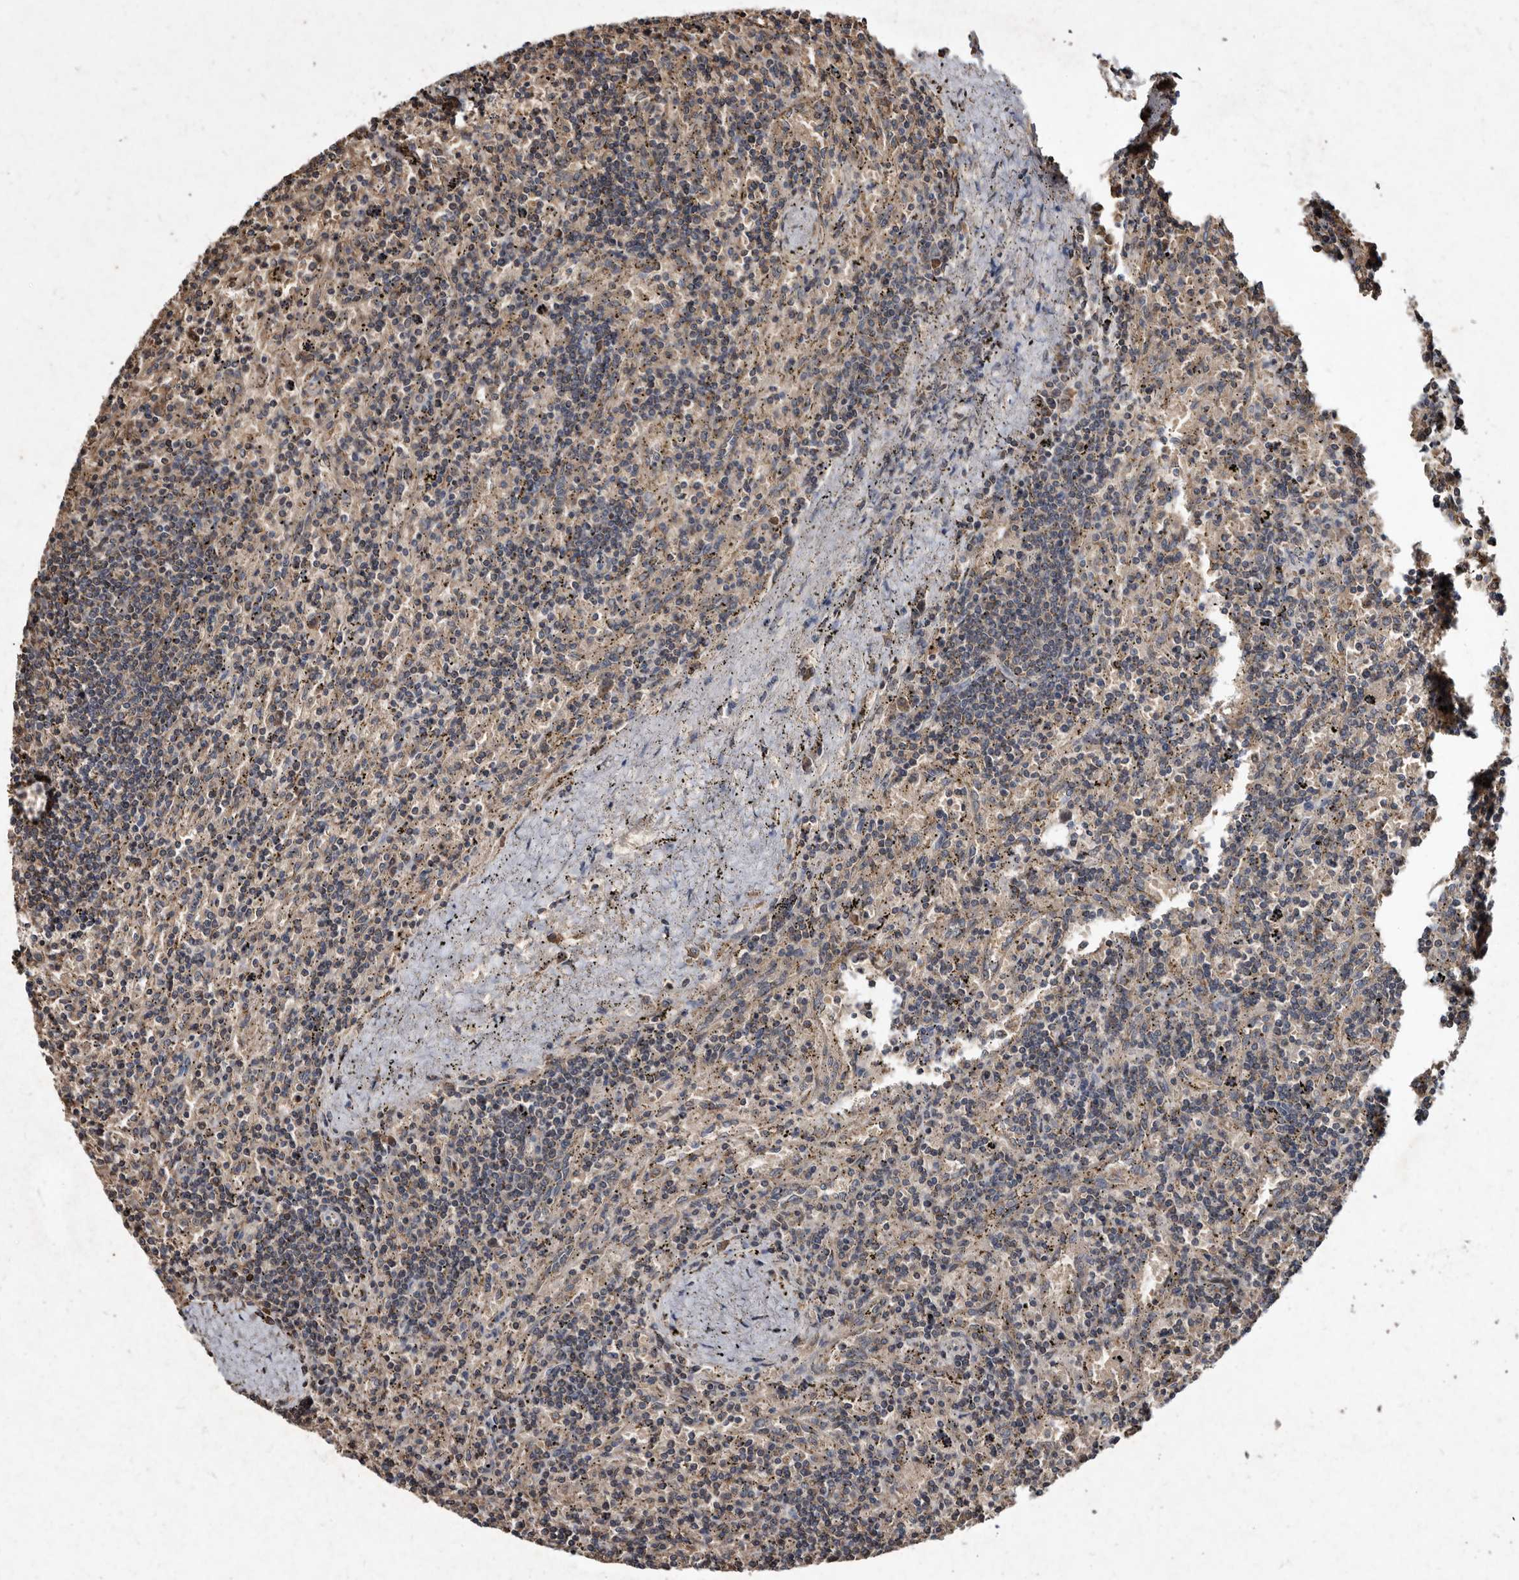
{"staining": {"intensity": "weak", "quantity": "<25%", "location": "cytoplasmic/membranous"}, "tissue": "lymphoma", "cell_type": "Tumor cells", "image_type": "cancer", "snomed": [{"axis": "morphology", "description": "Malignant lymphoma, non-Hodgkin's type, Low grade"}, {"axis": "topography", "description": "Spleen"}], "caption": "Tumor cells are negative for brown protein staining in lymphoma.", "gene": "YPEL3", "patient": {"sex": "male", "age": 76}}